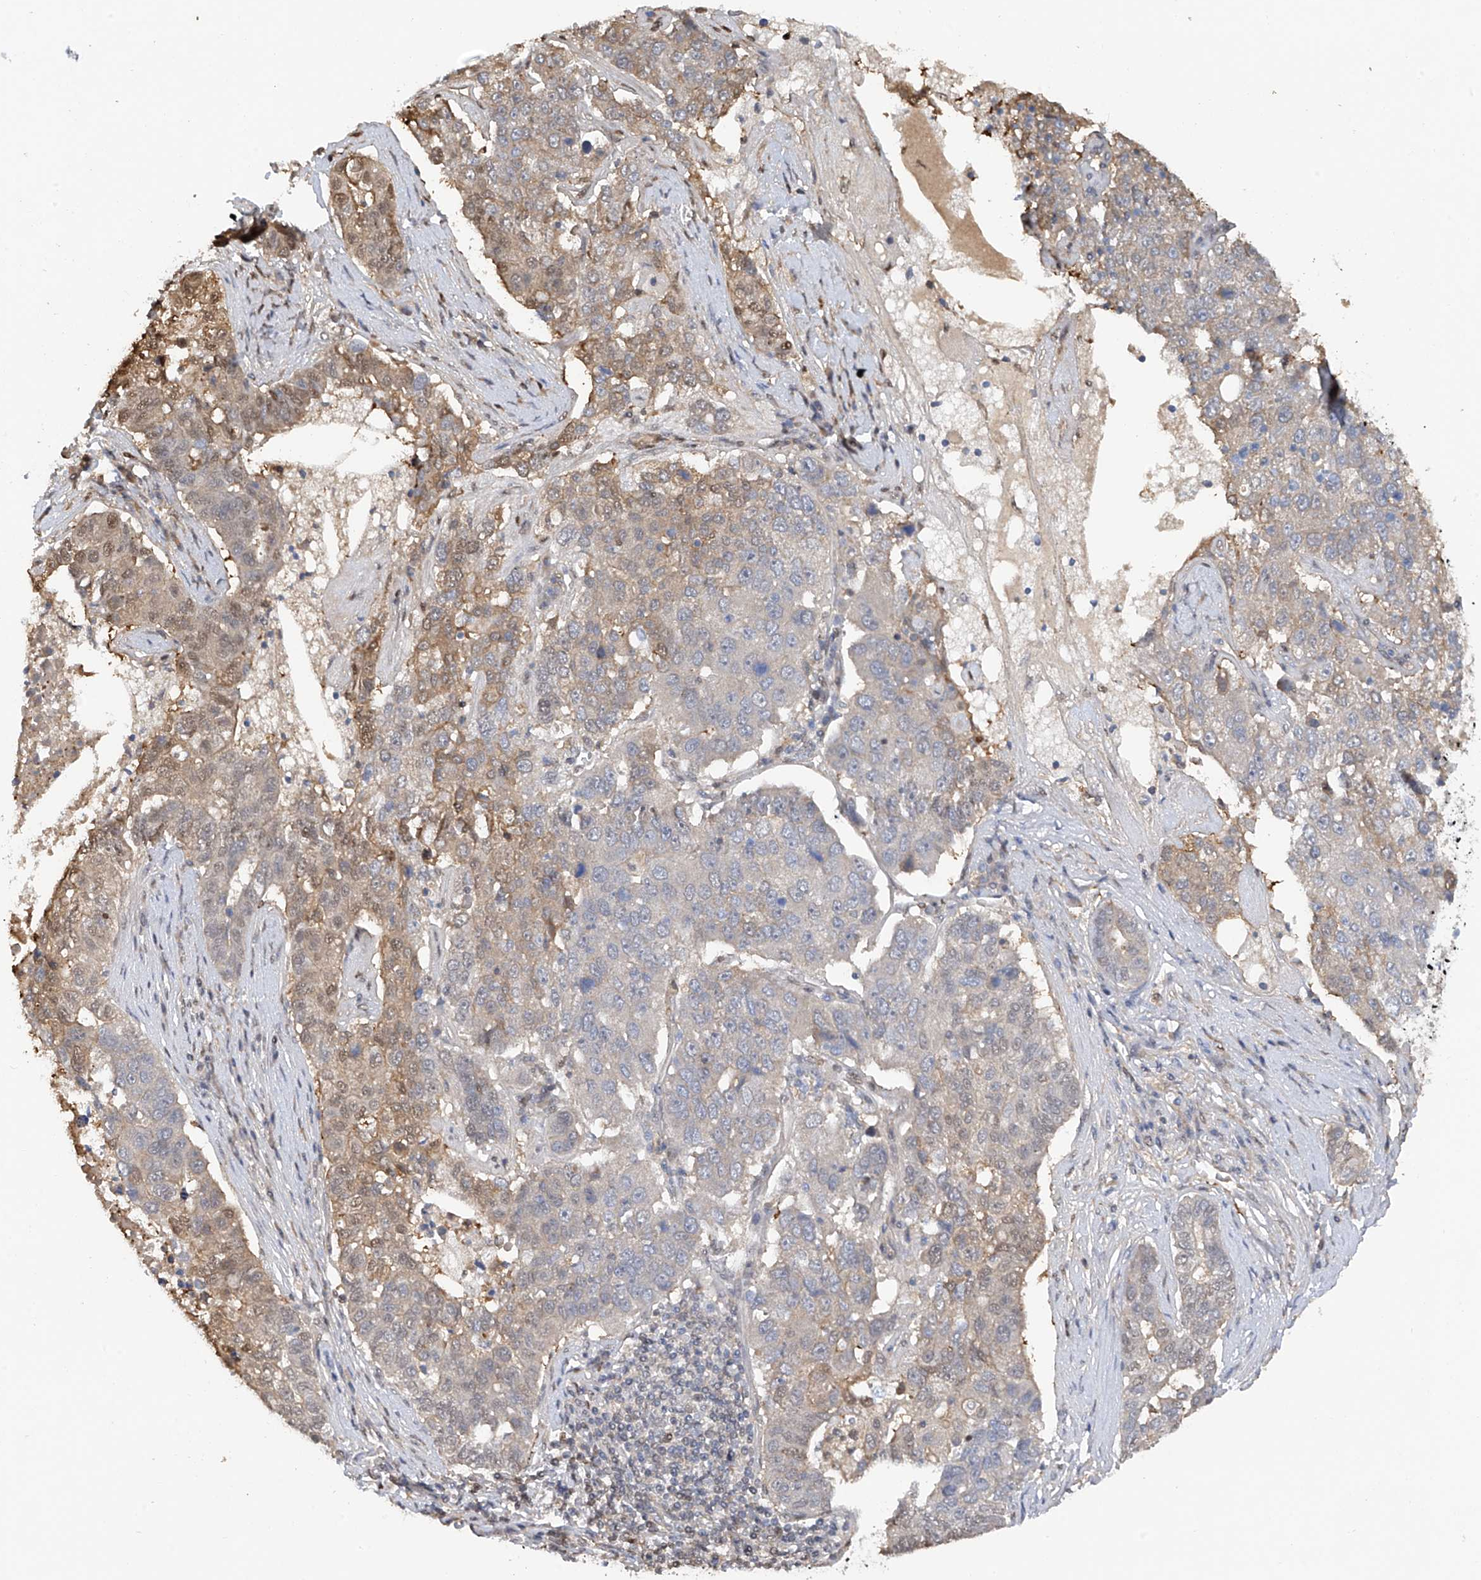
{"staining": {"intensity": "weak", "quantity": "<25%", "location": "nuclear"}, "tissue": "pancreatic cancer", "cell_type": "Tumor cells", "image_type": "cancer", "snomed": [{"axis": "morphology", "description": "Adenocarcinoma, NOS"}, {"axis": "topography", "description": "Pancreas"}], "caption": "This is an IHC micrograph of human pancreatic adenocarcinoma. There is no expression in tumor cells.", "gene": "PMM1", "patient": {"sex": "female", "age": 61}}